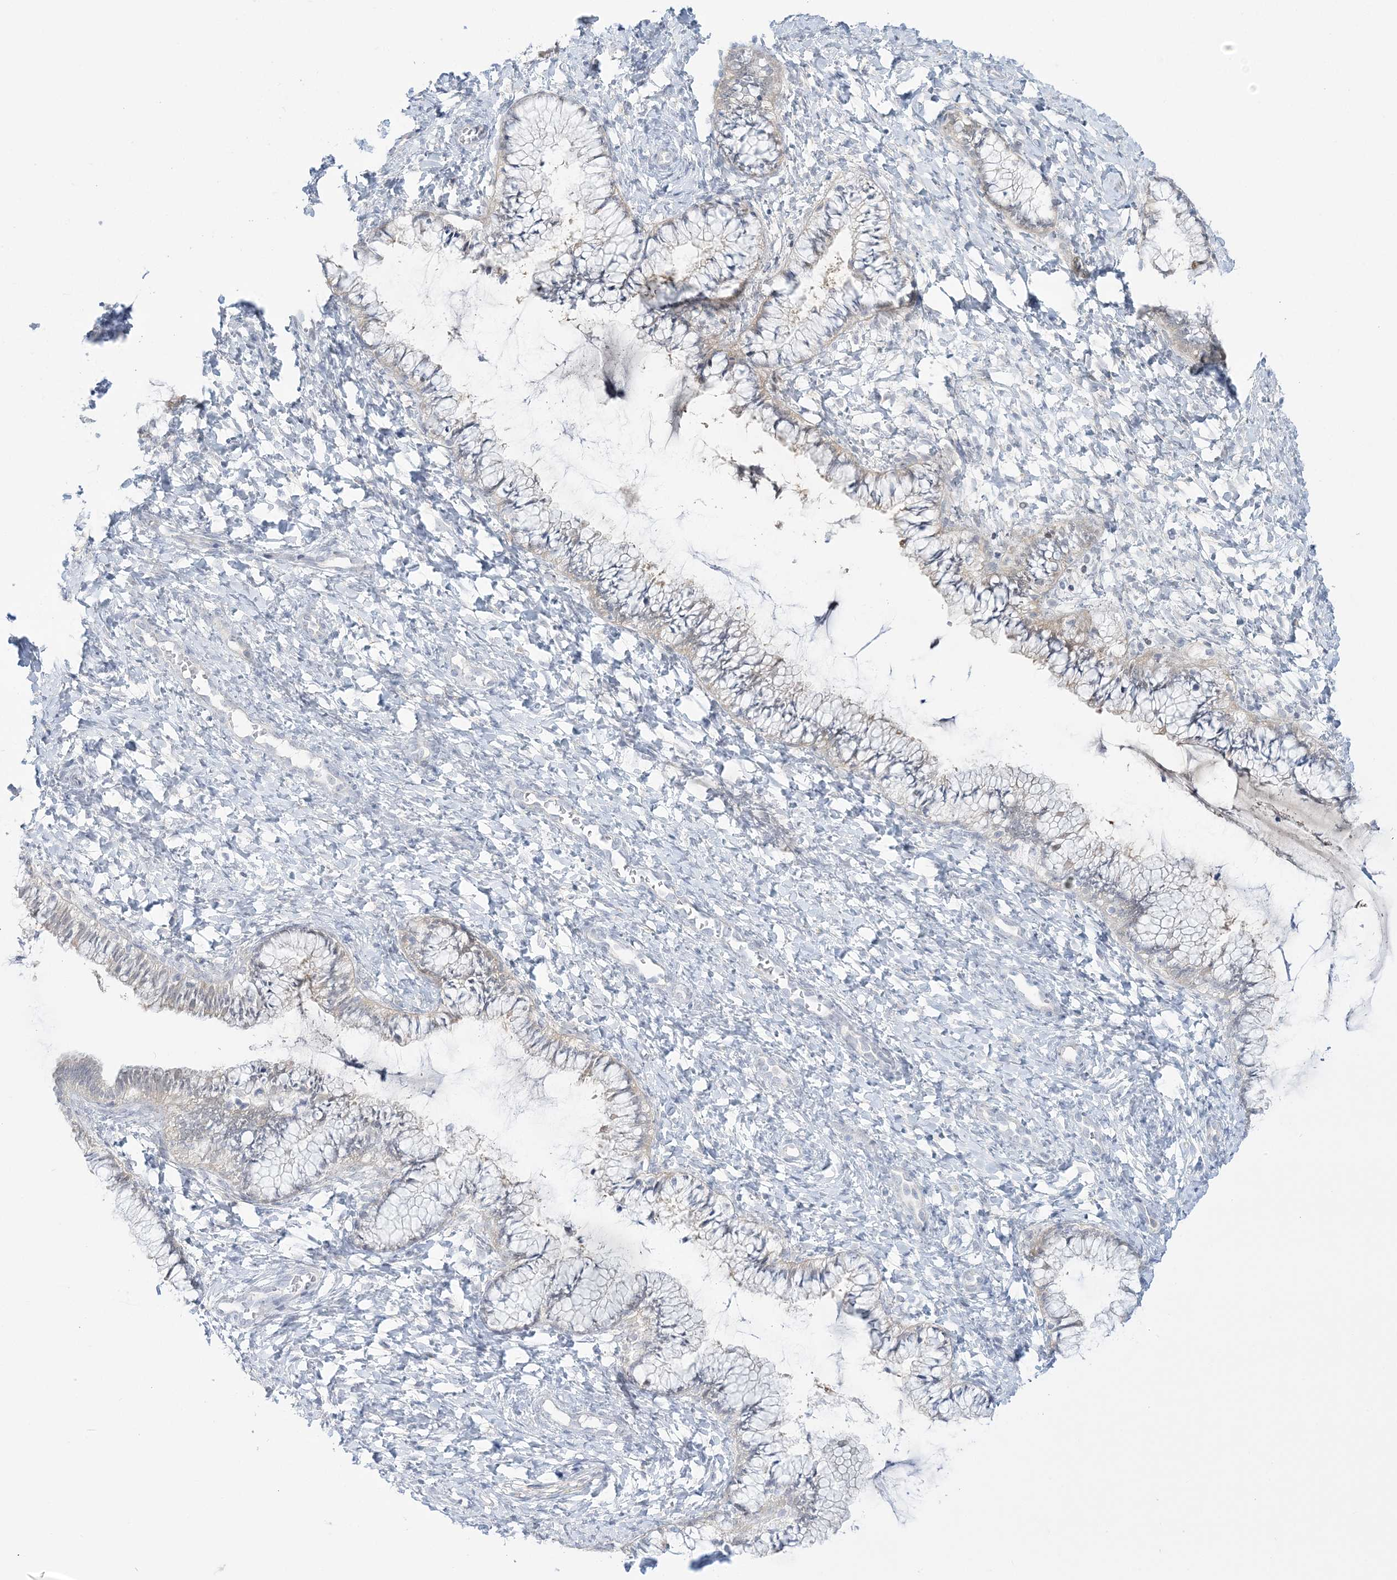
{"staining": {"intensity": "weak", "quantity": "<25%", "location": "cytoplasmic/membranous"}, "tissue": "cervix", "cell_type": "Glandular cells", "image_type": "normal", "snomed": [{"axis": "morphology", "description": "Normal tissue, NOS"}, {"axis": "morphology", "description": "Adenocarcinoma, NOS"}, {"axis": "topography", "description": "Cervix"}], "caption": "This is a histopathology image of IHC staining of benign cervix, which shows no staining in glandular cells.", "gene": "THADA", "patient": {"sex": "female", "age": 29}}